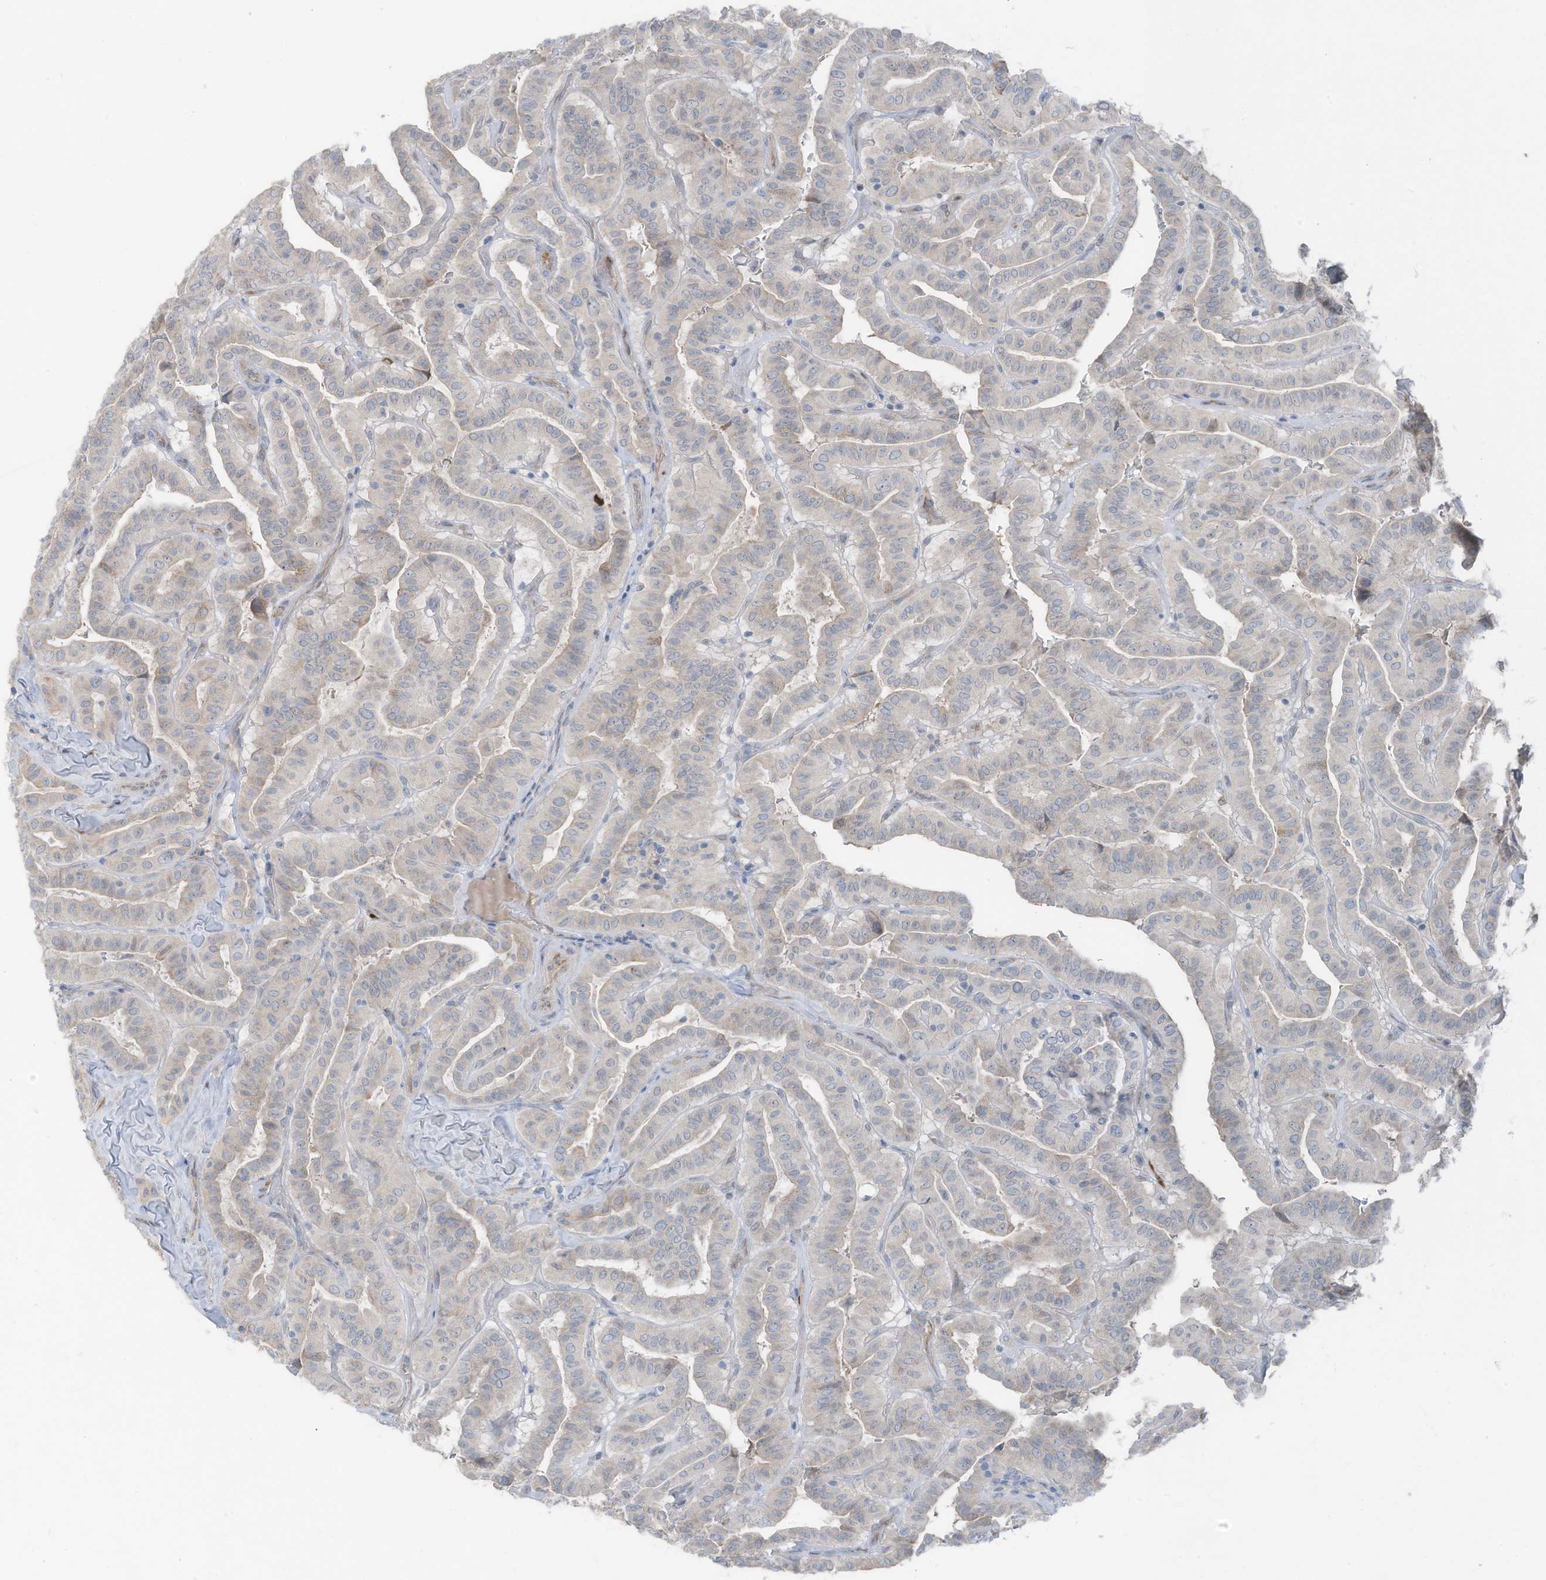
{"staining": {"intensity": "negative", "quantity": "none", "location": "none"}, "tissue": "thyroid cancer", "cell_type": "Tumor cells", "image_type": "cancer", "snomed": [{"axis": "morphology", "description": "Papillary adenocarcinoma, NOS"}, {"axis": "topography", "description": "Thyroid gland"}], "caption": "A histopathology image of human thyroid cancer (papillary adenocarcinoma) is negative for staining in tumor cells.", "gene": "ARHGEF33", "patient": {"sex": "male", "age": 77}}